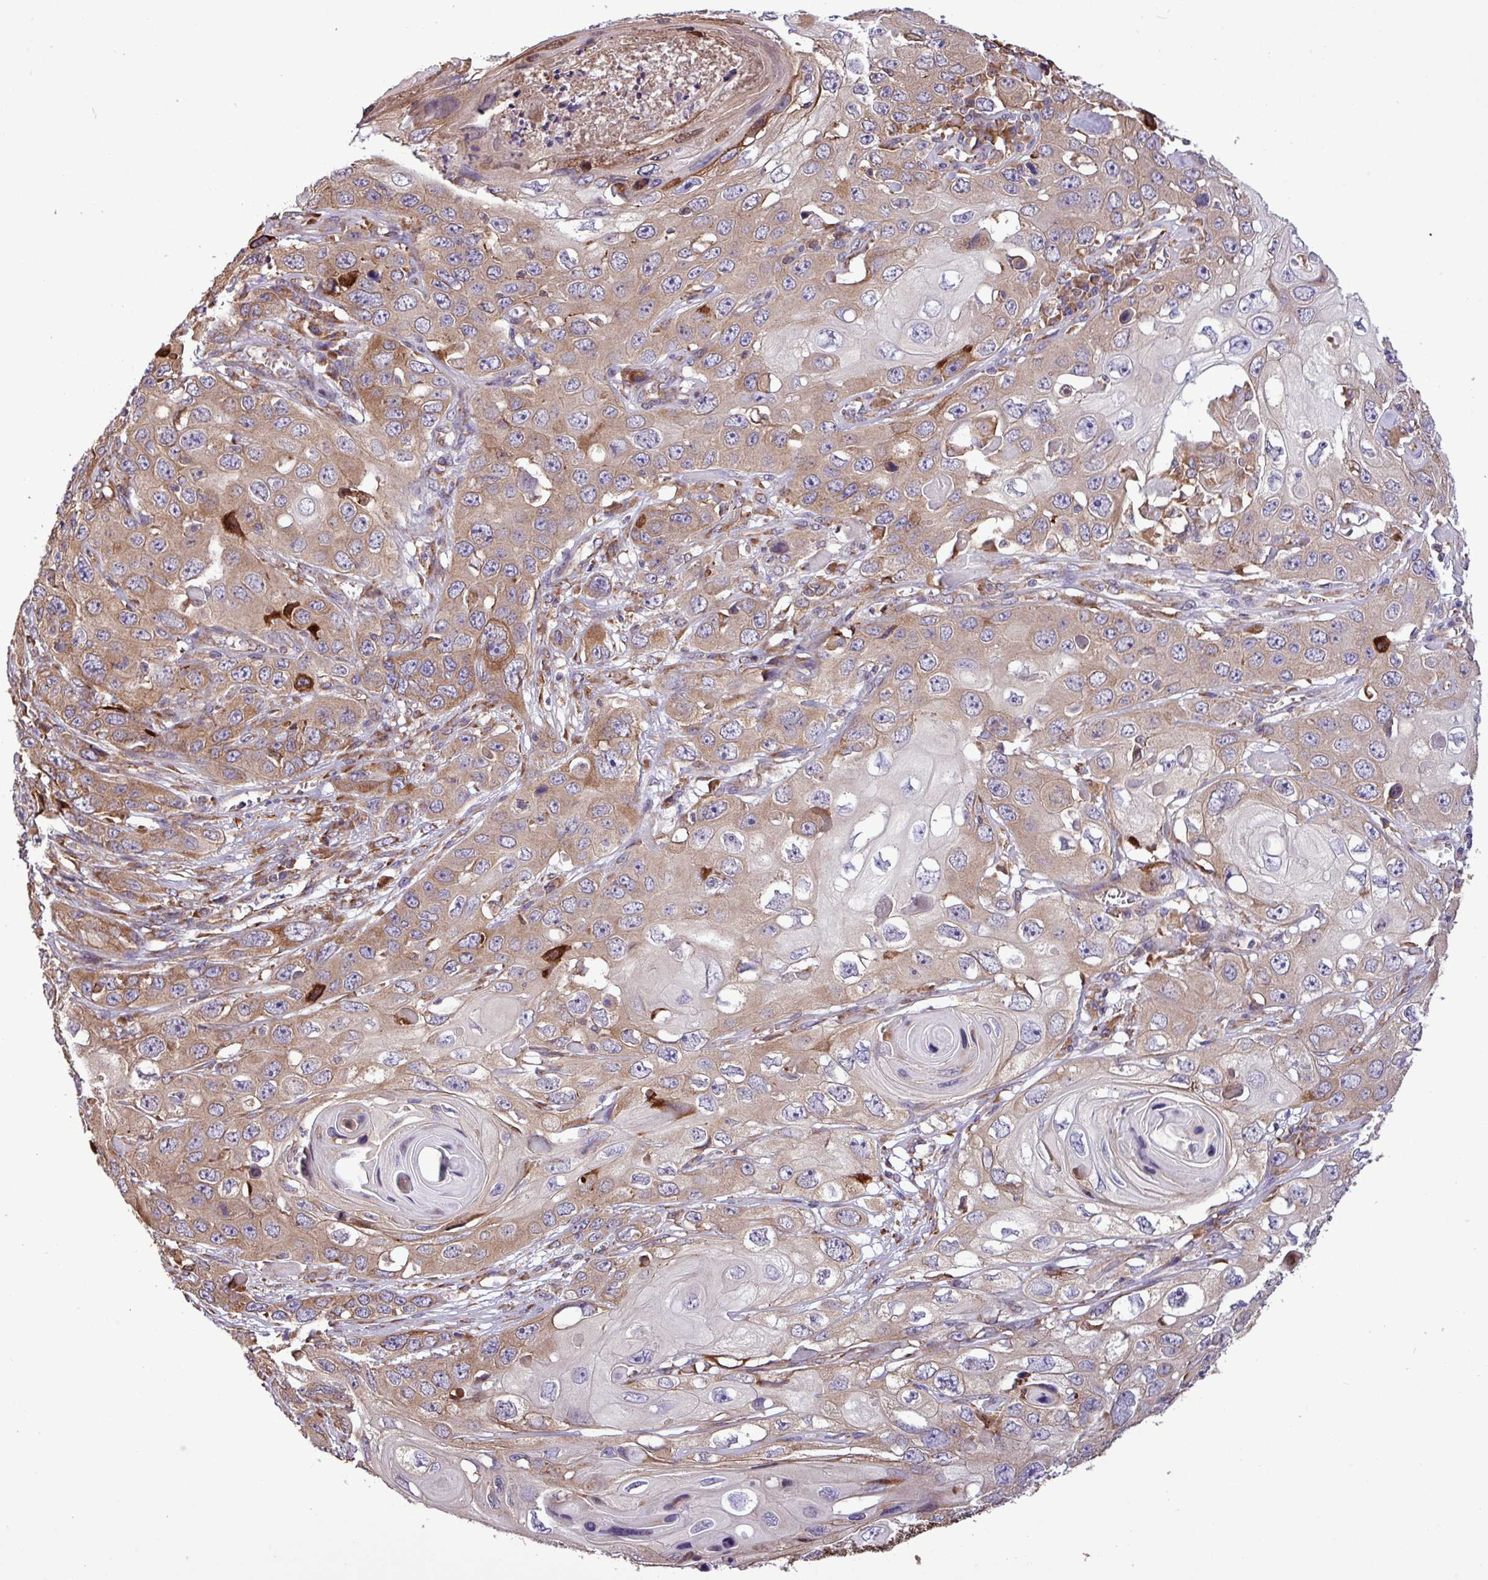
{"staining": {"intensity": "moderate", "quantity": ">75%", "location": "cytoplasmic/membranous"}, "tissue": "skin cancer", "cell_type": "Tumor cells", "image_type": "cancer", "snomed": [{"axis": "morphology", "description": "Squamous cell carcinoma, NOS"}, {"axis": "topography", "description": "Skin"}], "caption": "Skin cancer stained with immunohistochemistry (IHC) shows moderate cytoplasmic/membranous staining in approximately >75% of tumor cells.", "gene": "MEGF6", "patient": {"sex": "male", "age": 55}}